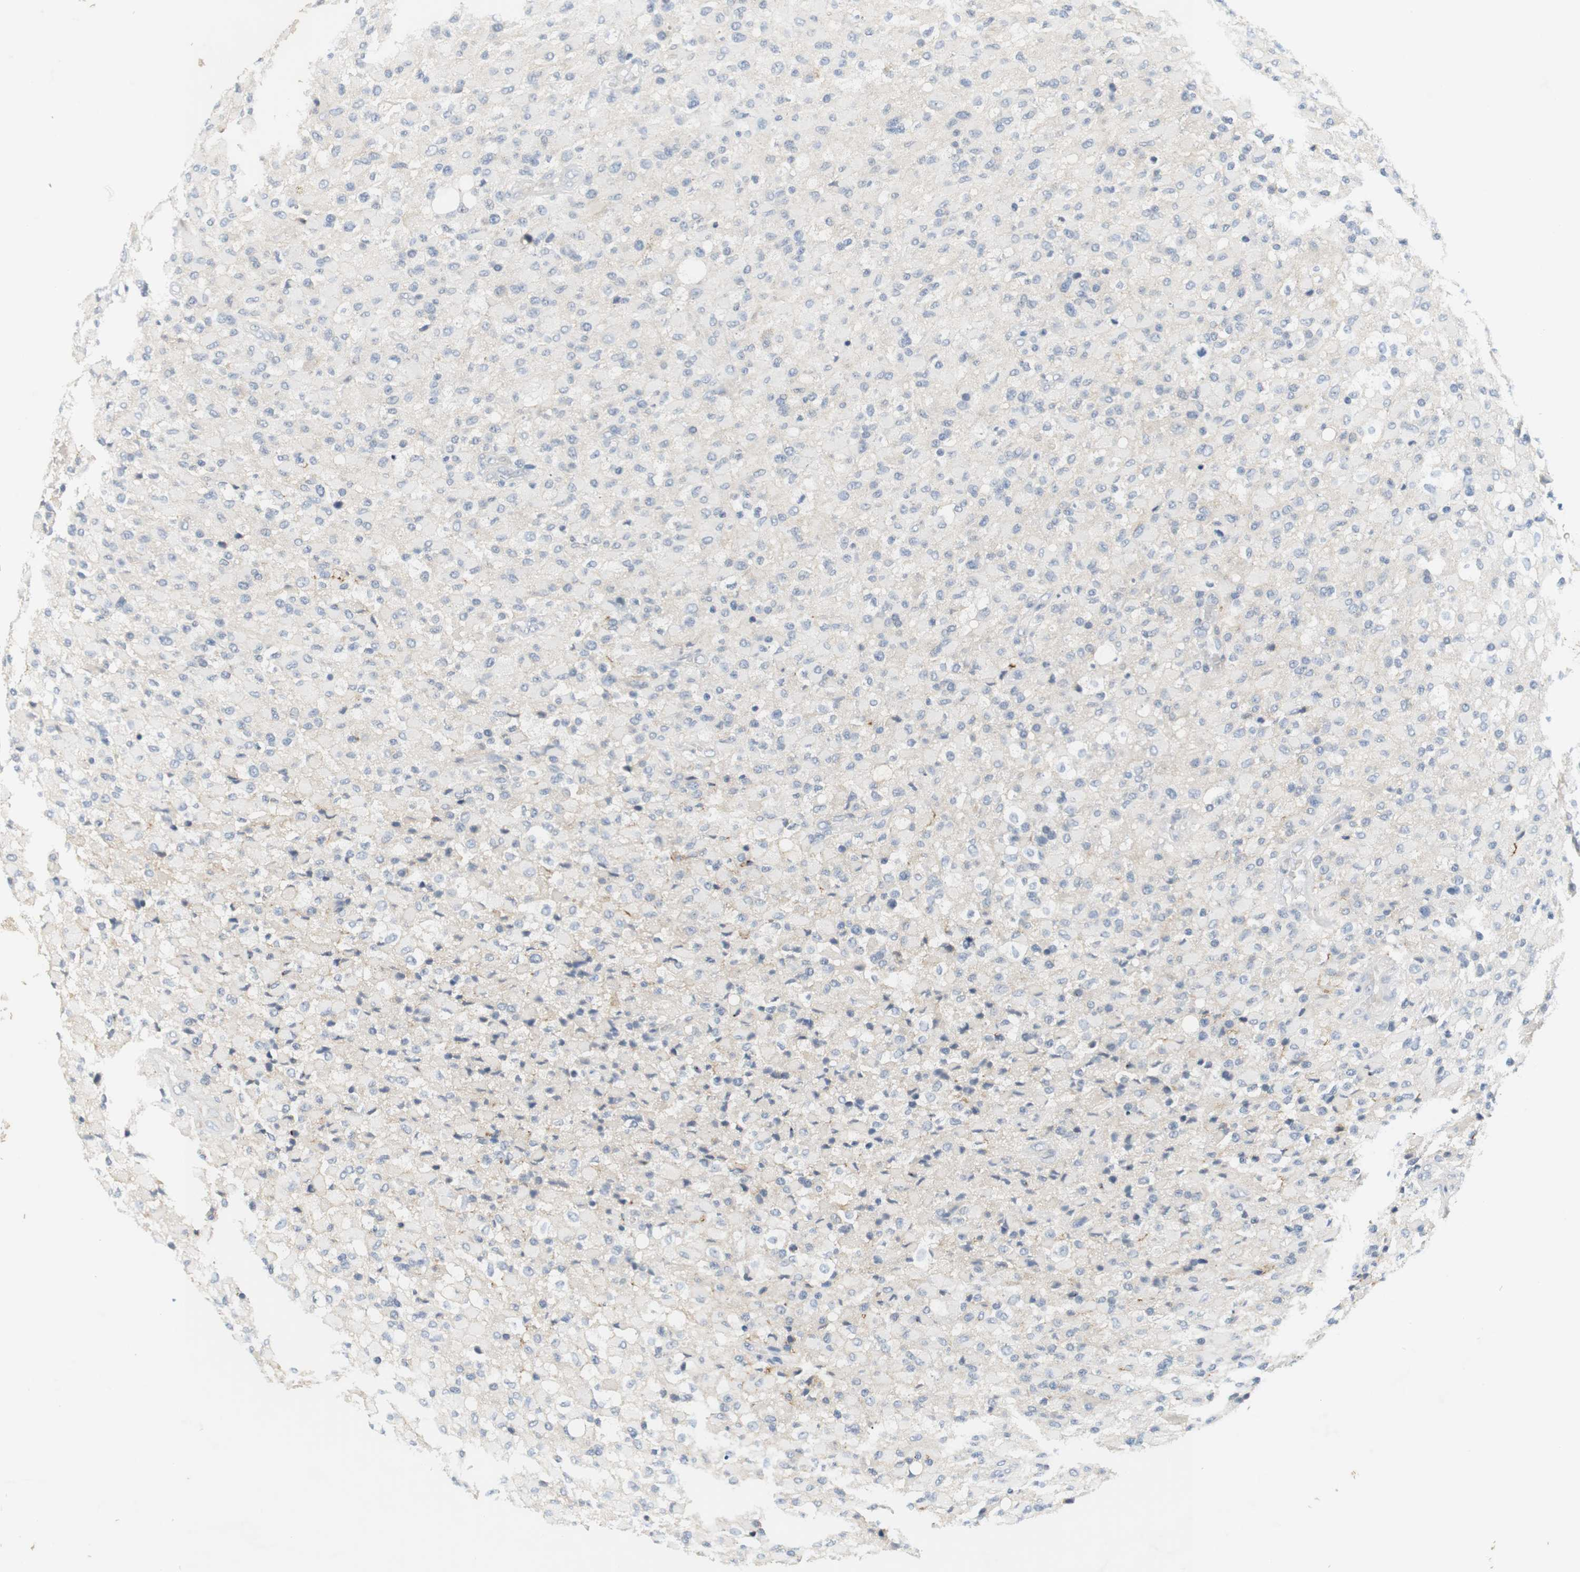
{"staining": {"intensity": "negative", "quantity": "none", "location": "none"}, "tissue": "glioma", "cell_type": "Tumor cells", "image_type": "cancer", "snomed": [{"axis": "morphology", "description": "Glioma, malignant, High grade"}, {"axis": "topography", "description": "Brain"}], "caption": "This photomicrograph is of high-grade glioma (malignant) stained with immunohistochemistry to label a protein in brown with the nuclei are counter-stained blue. There is no positivity in tumor cells. (Stains: DAB (3,3'-diaminobenzidine) IHC with hematoxylin counter stain, Microscopy: brightfield microscopy at high magnification).", "gene": "EVA1C", "patient": {"sex": "male", "age": 71}}